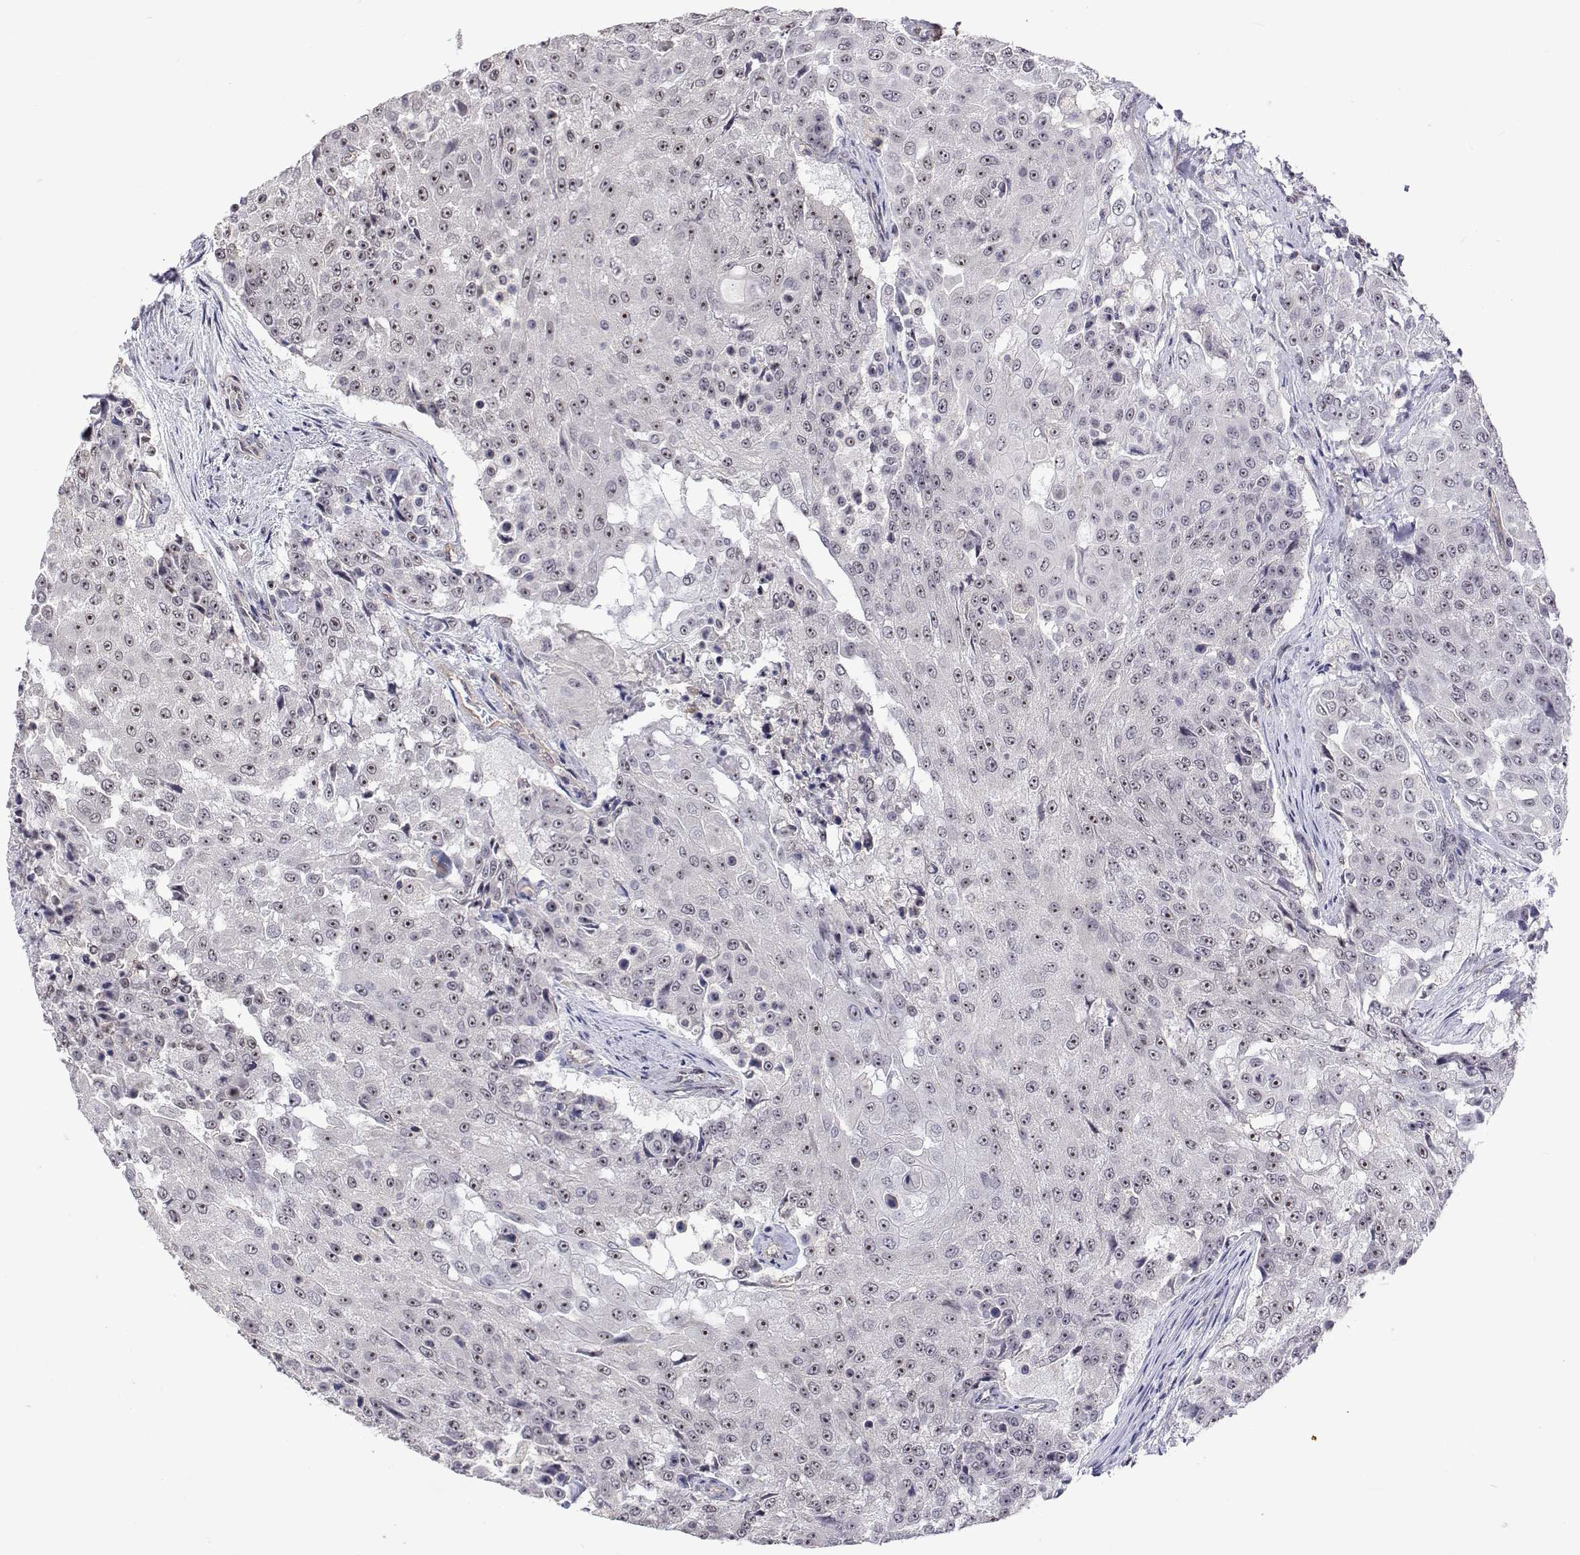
{"staining": {"intensity": "weak", "quantity": "<25%", "location": "nuclear"}, "tissue": "urothelial cancer", "cell_type": "Tumor cells", "image_type": "cancer", "snomed": [{"axis": "morphology", "description": "Urothelial carcinoma, High grade"}, {"axis": "topography", "description": "Urinary bladder"}], "caption": "A histopathology image of human urothelial carcinoma (high-grade) is negative for staining in tumor cells. The staining was performed using DAB to visualize the protein expression in brown, while the nuclei were stained in blue with hematoxylin (Magnification: 20x).", "gene": "NHP2", "patient": {"sex": "female", "age": 63}}